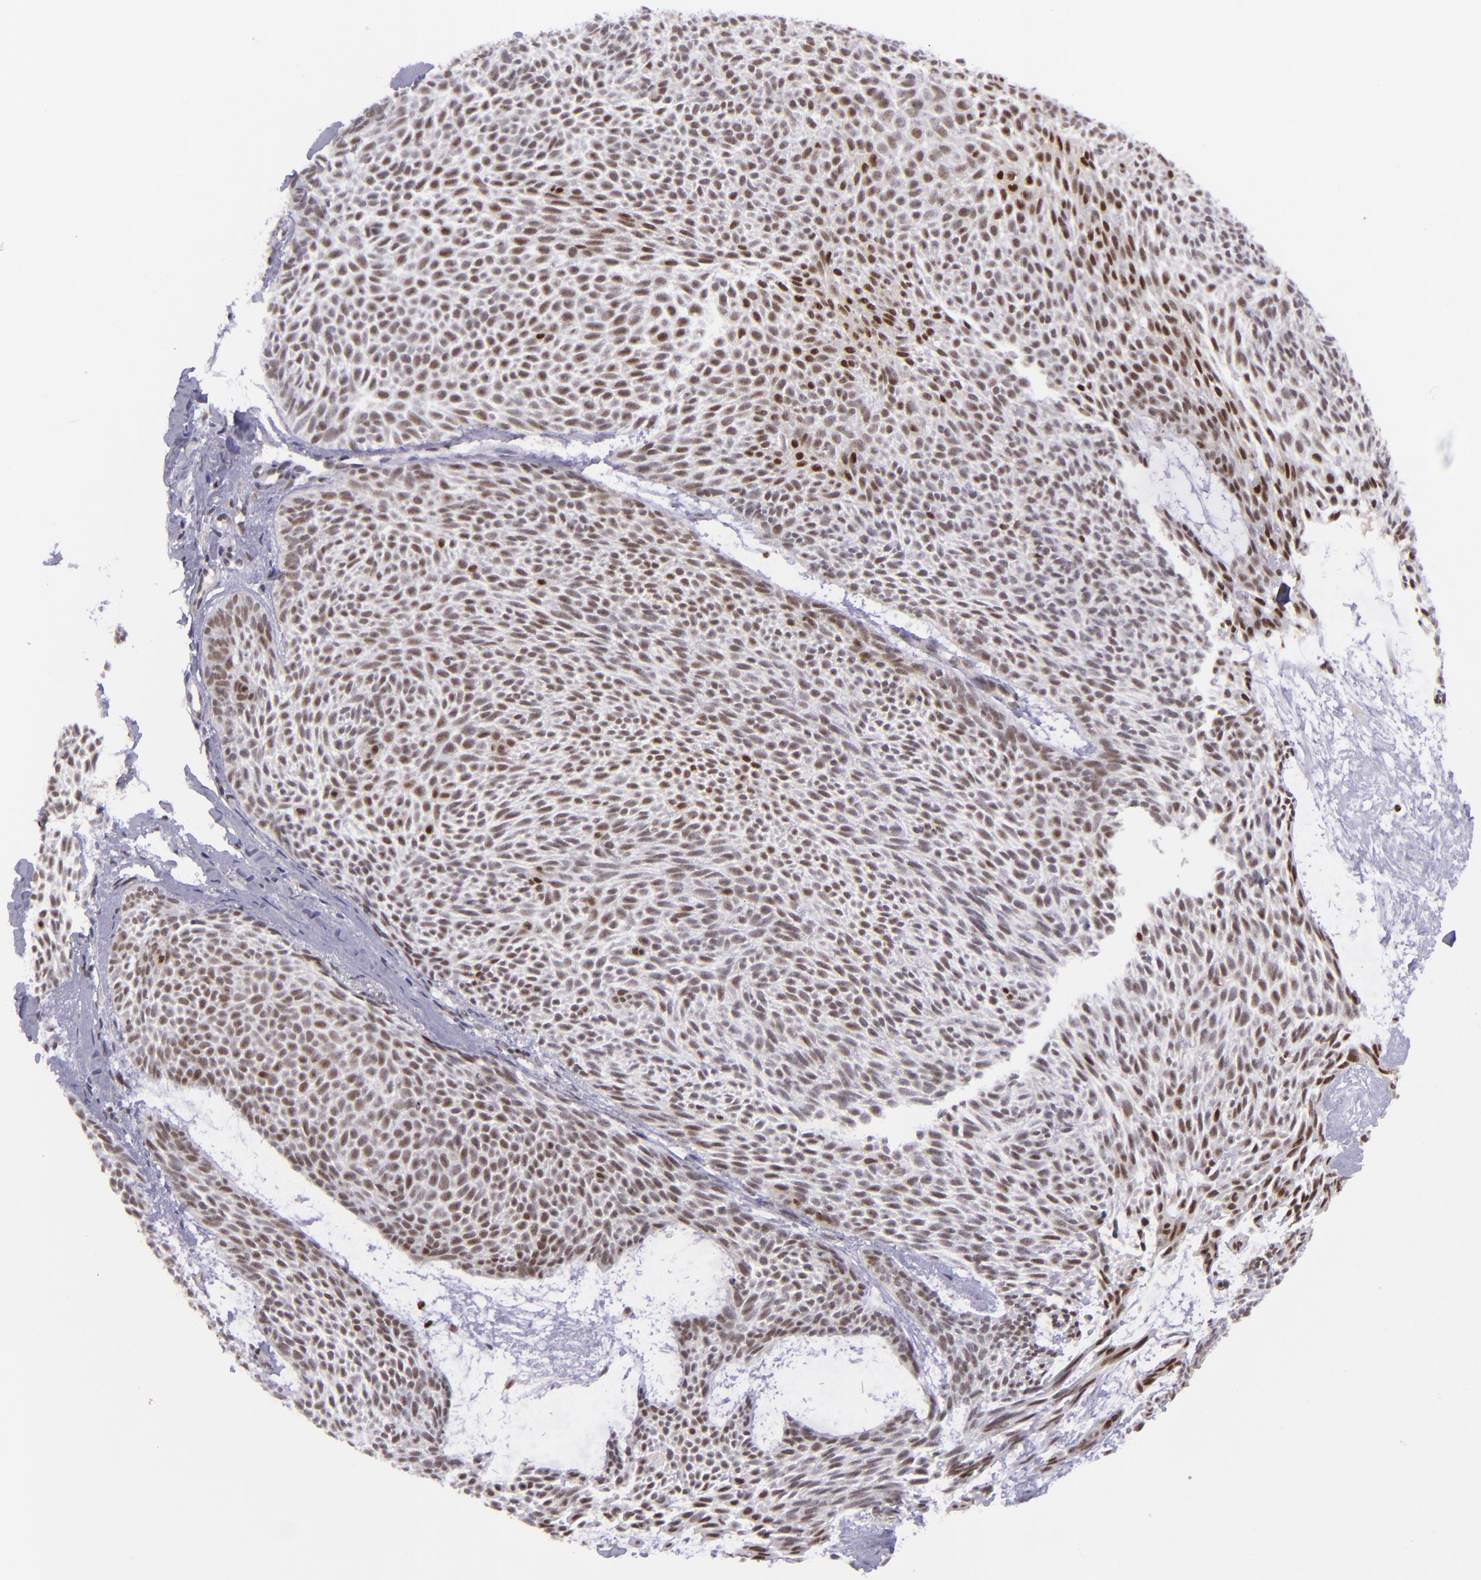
{"staining": {"intensity": "weak", "quantity": ">75%", "location": "nuclear"}, "tissue": "skin cancer", "cell_type": "Tumor cells", "image_type": "cancer", "snomed": [{"axis": "morphology", "description": "Basal cell carcinoma"}, {"axis": "topography", "description": "Skin"}], "caption": "Protein expression analysis of skin basal cell carcinoma reveals weak nuclear staining in approximately >75% of tumor cells. The staining was performed using DAB (3,3'-diaminobenzidine) to visualize the protein expression in brown, while the nuclei were stained in blue with hematoxylin (Magnification: 20x).", "gene": "BAG1", "patient": {"sex": "male", "age": 84}}